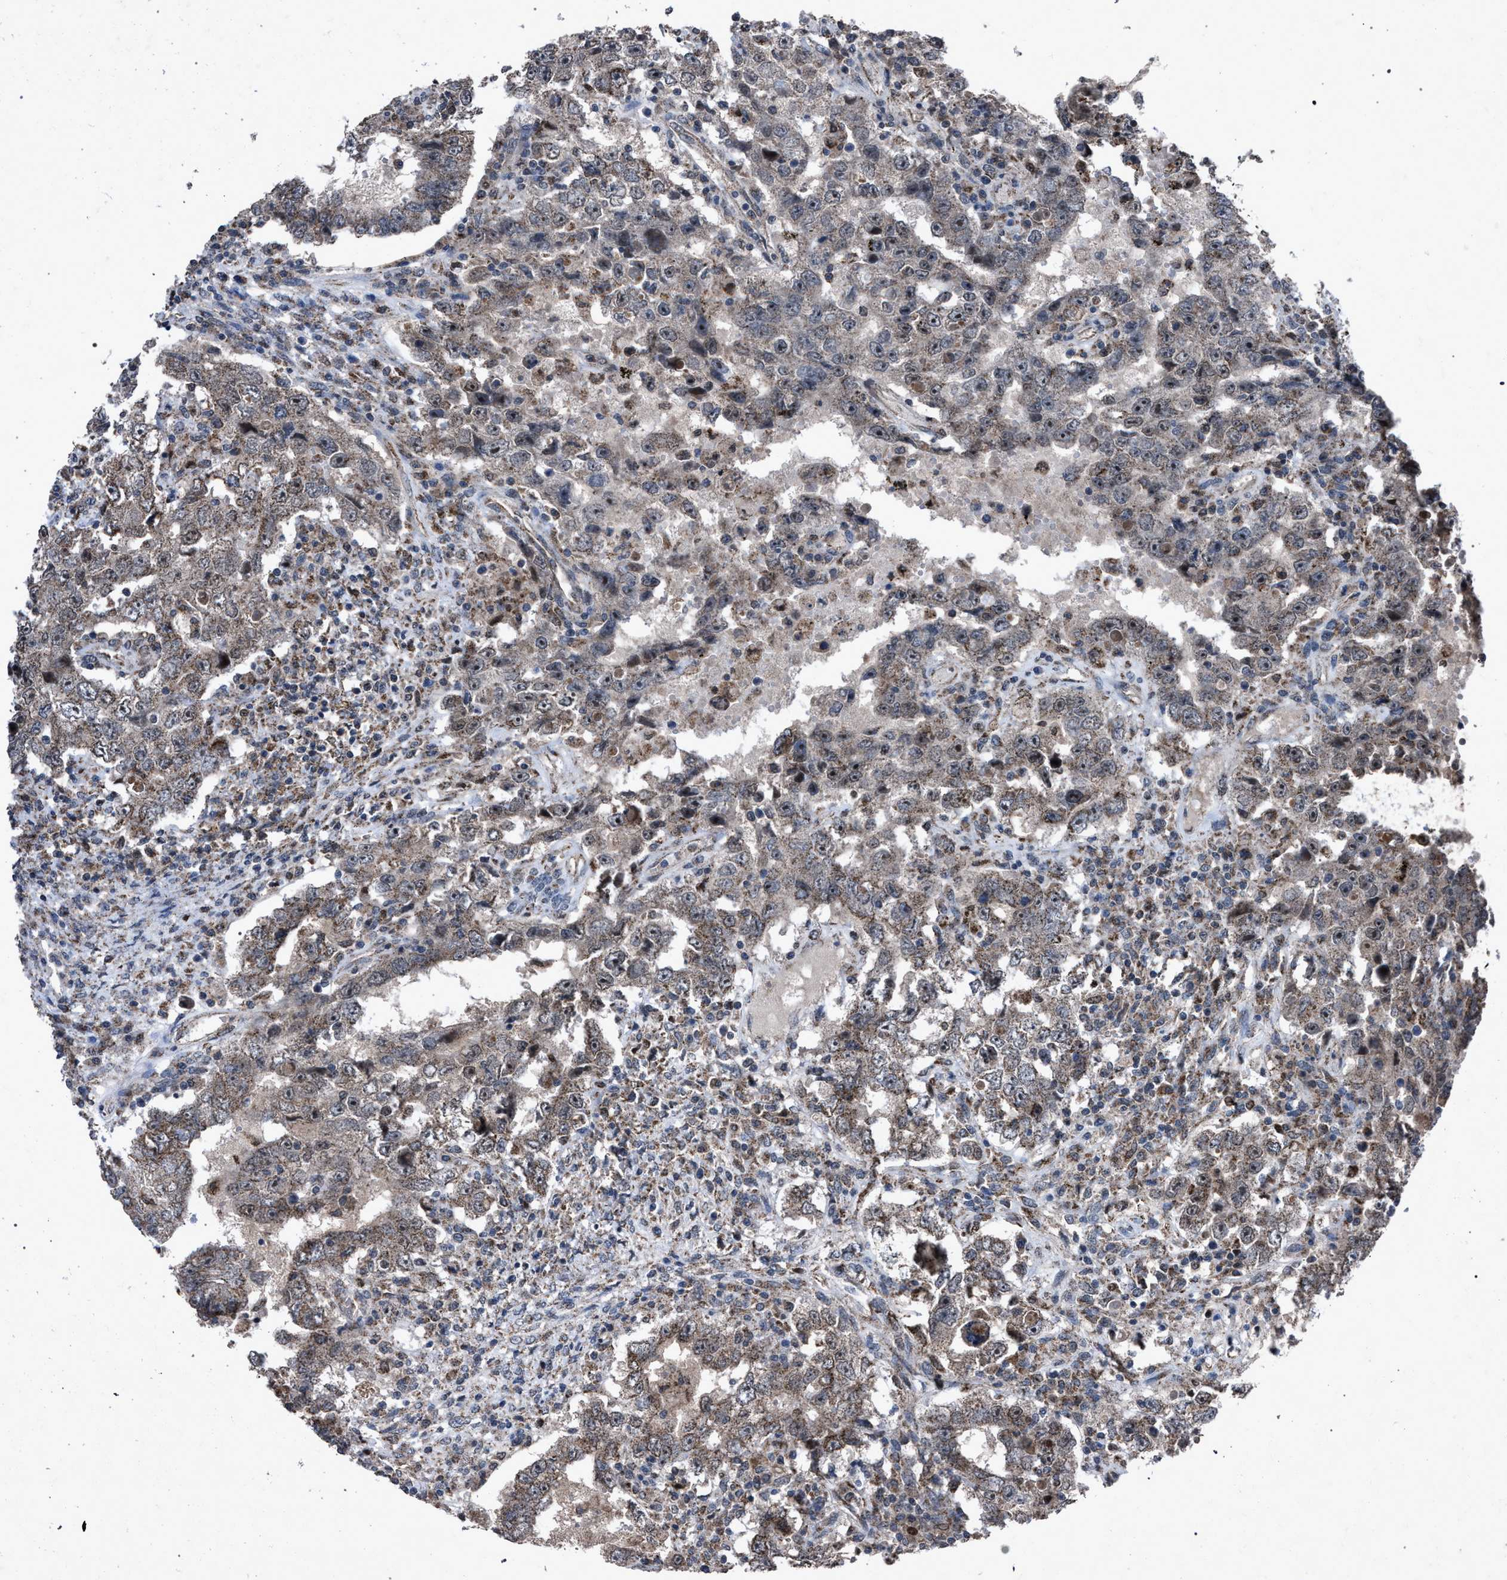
{"staining": {"intensity": "weak", "quantity": ">75%", "location": "cytoplasmic/membranous,nuclear"}, "tissue": "testis cancer", "cell_type": "Tumor cells", "image_type": "cancer", "snomed": [{"axis": "morphology", "description": "Carcinoma, Embryonal, NOS"}, {"axis": "topography", "description": "Testis"}], "caption": "Testis embryonal carcinoma was stained to show a protein in brown. There is low levels of weak cytoplasmic/membranous and nuclear expression in about >75% of tumor cells.", "gene": "HSD17B4", "patient": {"sex": "male", "age": 26}}